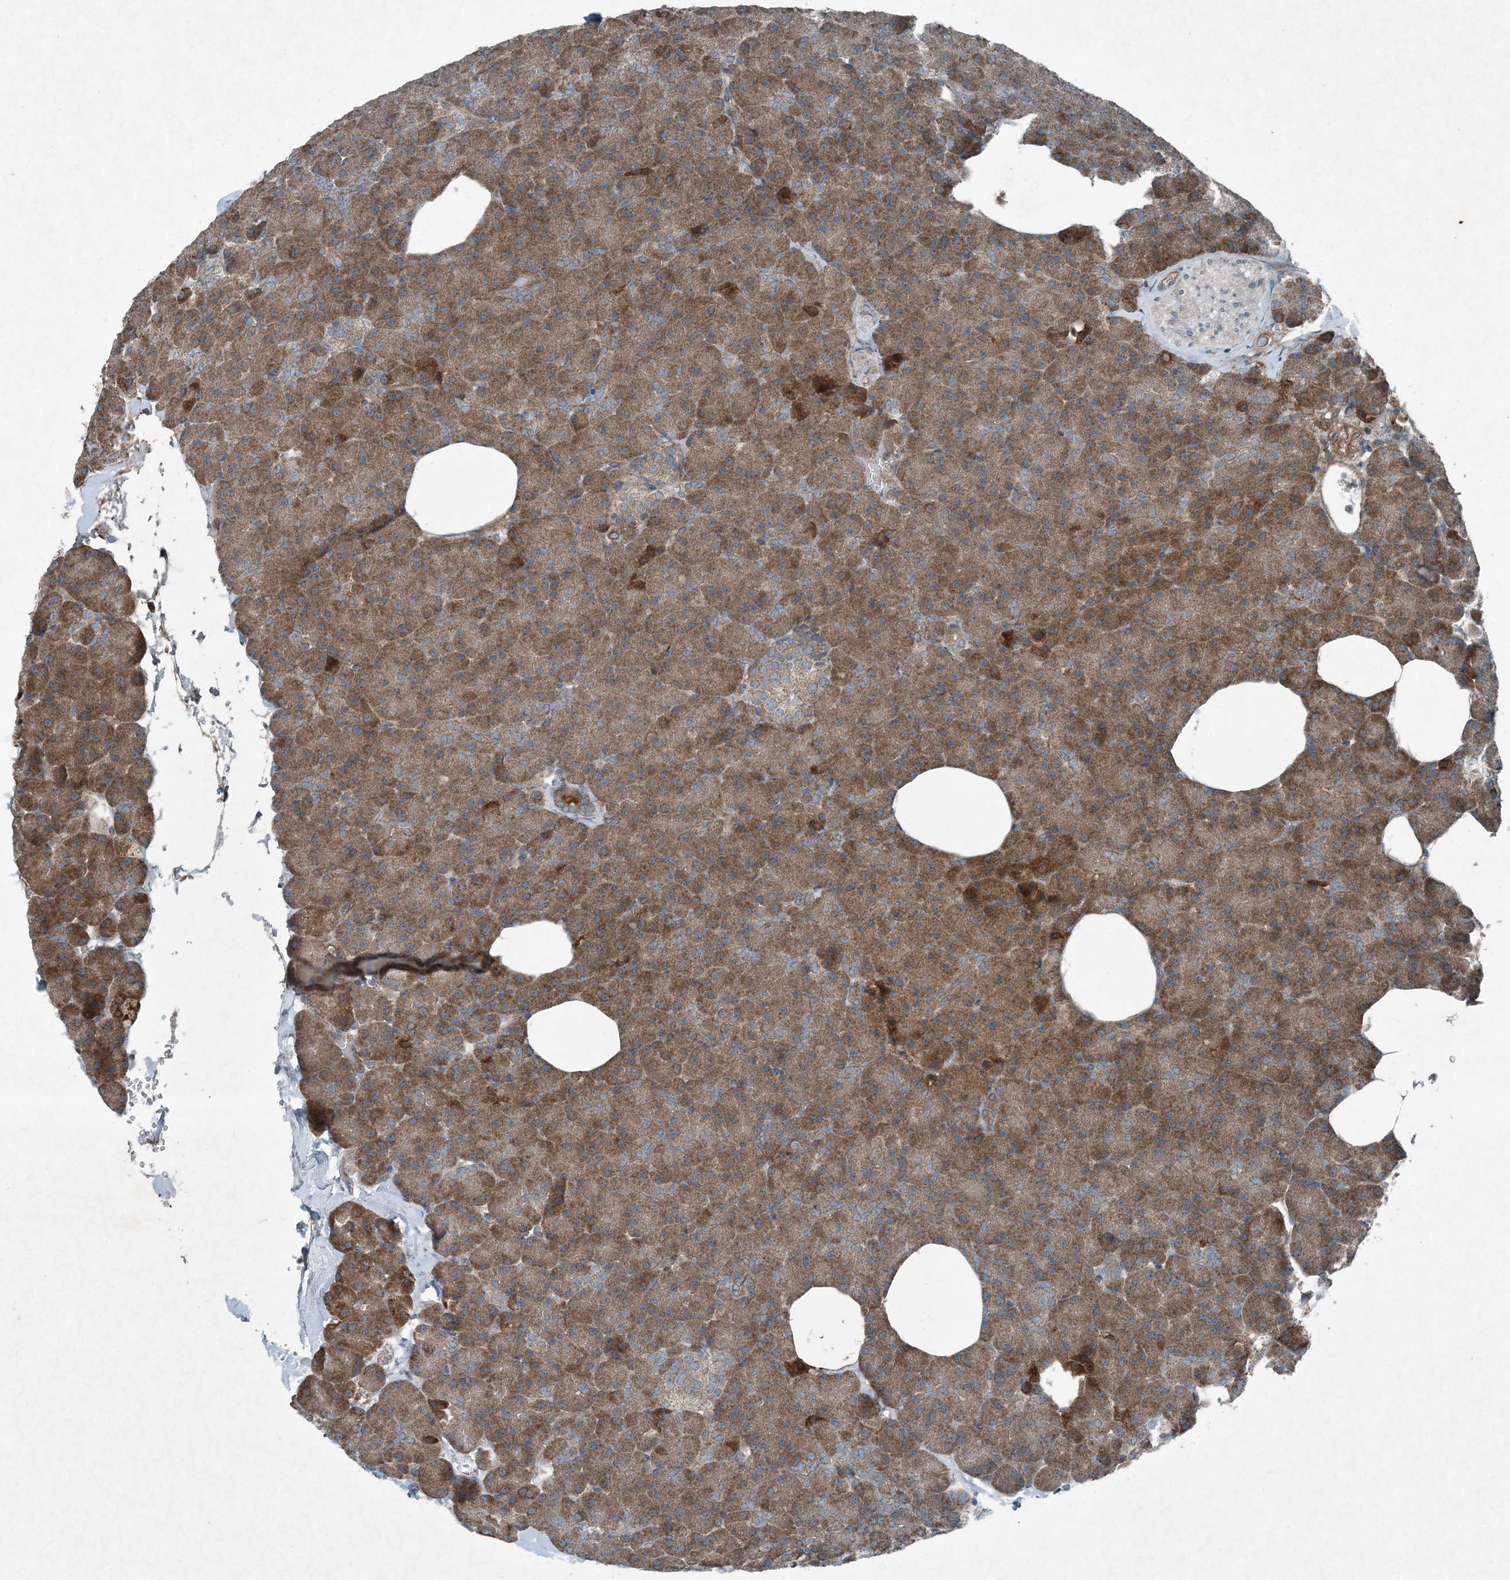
{"staining": {"intensity": "moderate", "quantity": ">75%", "location": "cytoplasmic/membranous"}, "tissue": "pancreas", "cell_type": "Exocrine glandular cells", "image_type": "normal", "snomed": [{"axis": "morphology", "description": "Normal tissue, NOS"}, {"axis": "morphology", "description": "Carcinoid, malignant, NOS"}, {"axis": "topography", "description": "Pancreas"}], "caption": "Immunohistochemical staining of normal human pancreas shows moderate cytoplasmic/membranous protein staining in about >75% of exocrine glandular cells.", "gene": "APOM", "patient": {"sex": "female", "age": 35}}